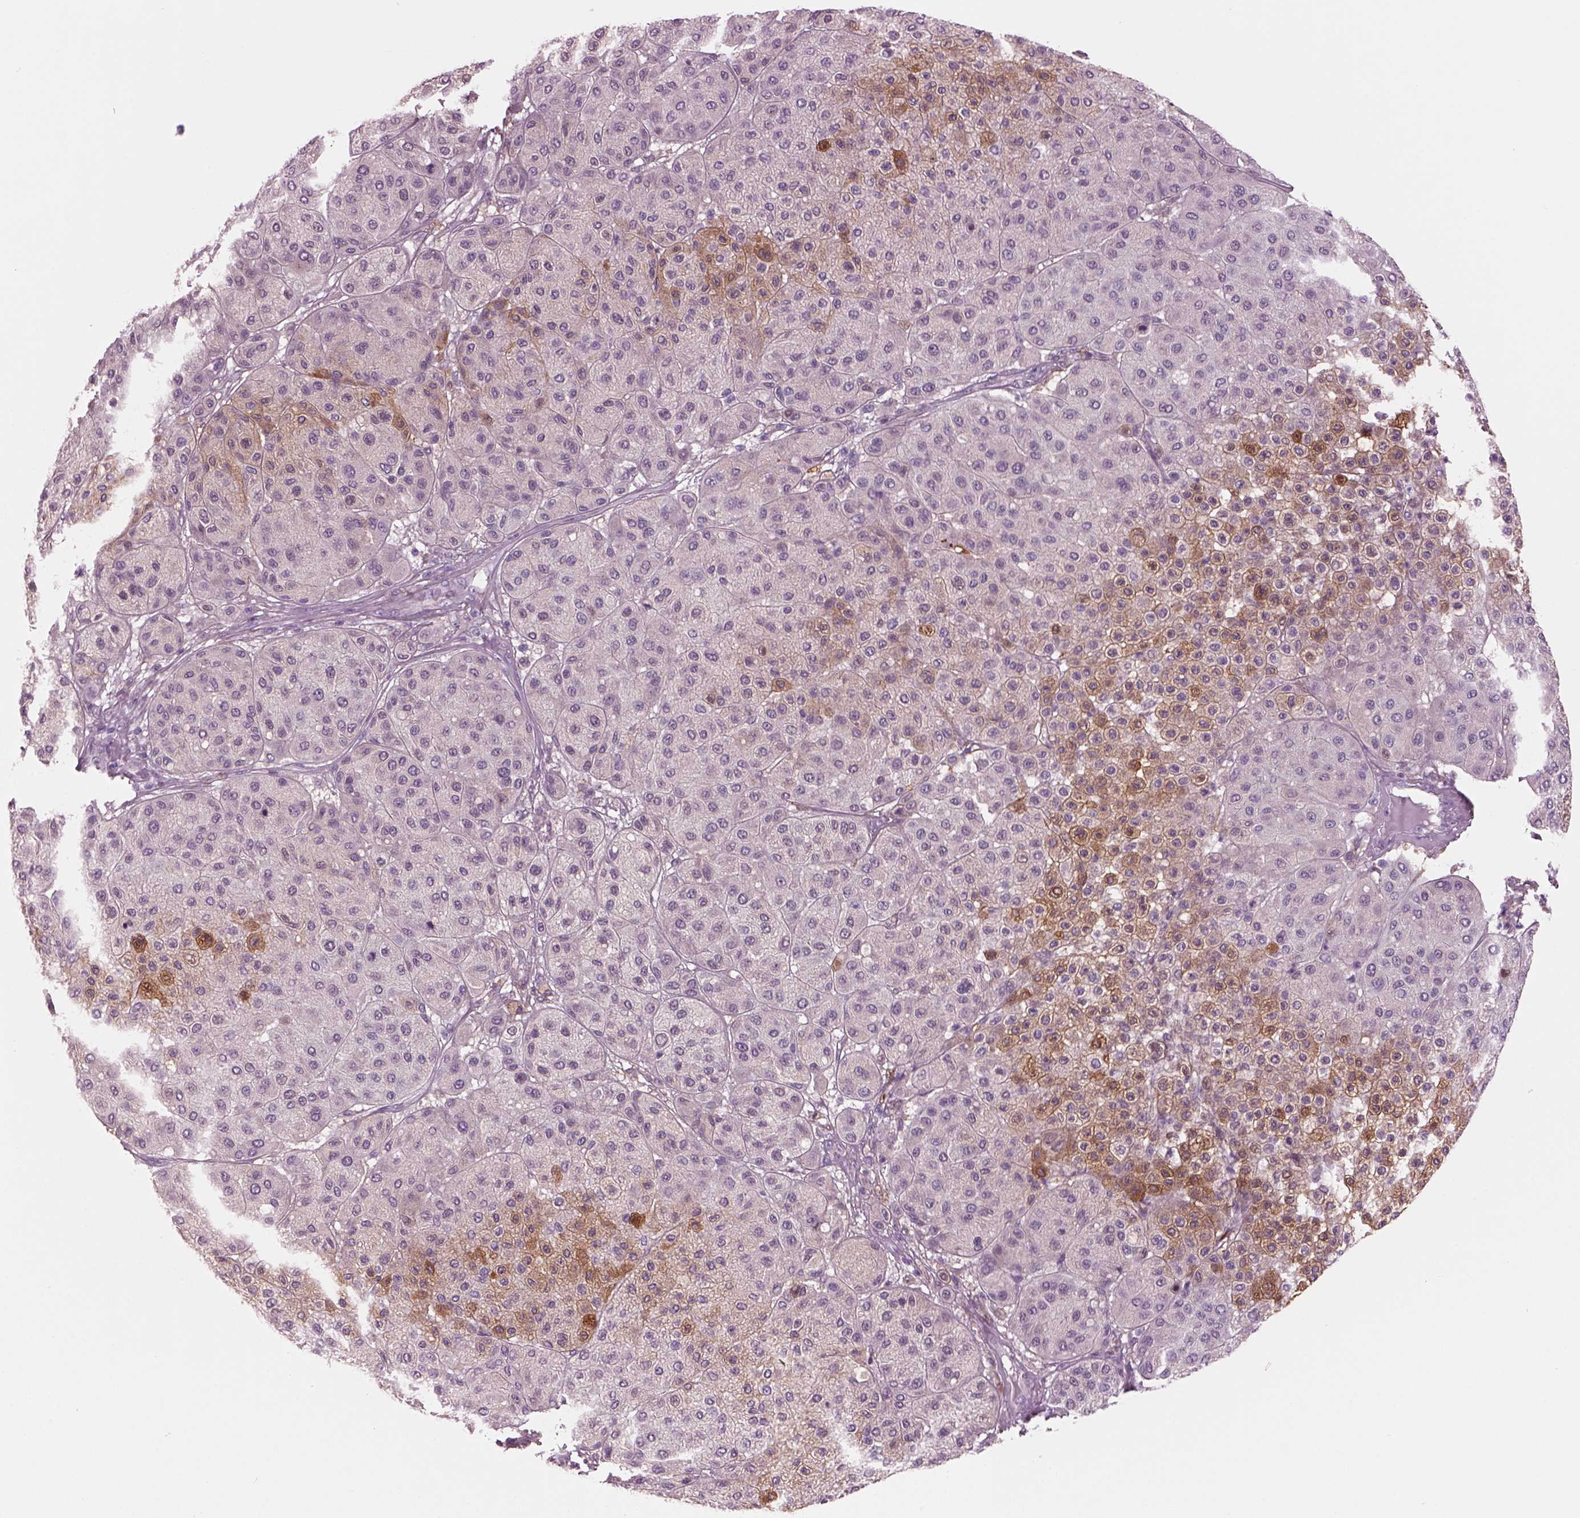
{"staining": {"intensity": "negative", "quantity": "none", "location": "none"}, "tissue": "melanoma", "cell_type": "Tumor cells", "image_type": "cancer", "snomed": [{"axis": "morphology", "description": "Malignant melanoma, Metastatic site"}, {"axis": "topography", "description": "Smooth muscle"}], "caption": "Malignant melanoma (metastatic site) stained for a protein using immunohistochemistry (IHC) exhibits no staining tumor cells.", "gene": "ADGRG5", "patient": {"sex": "male", "age": 41}}